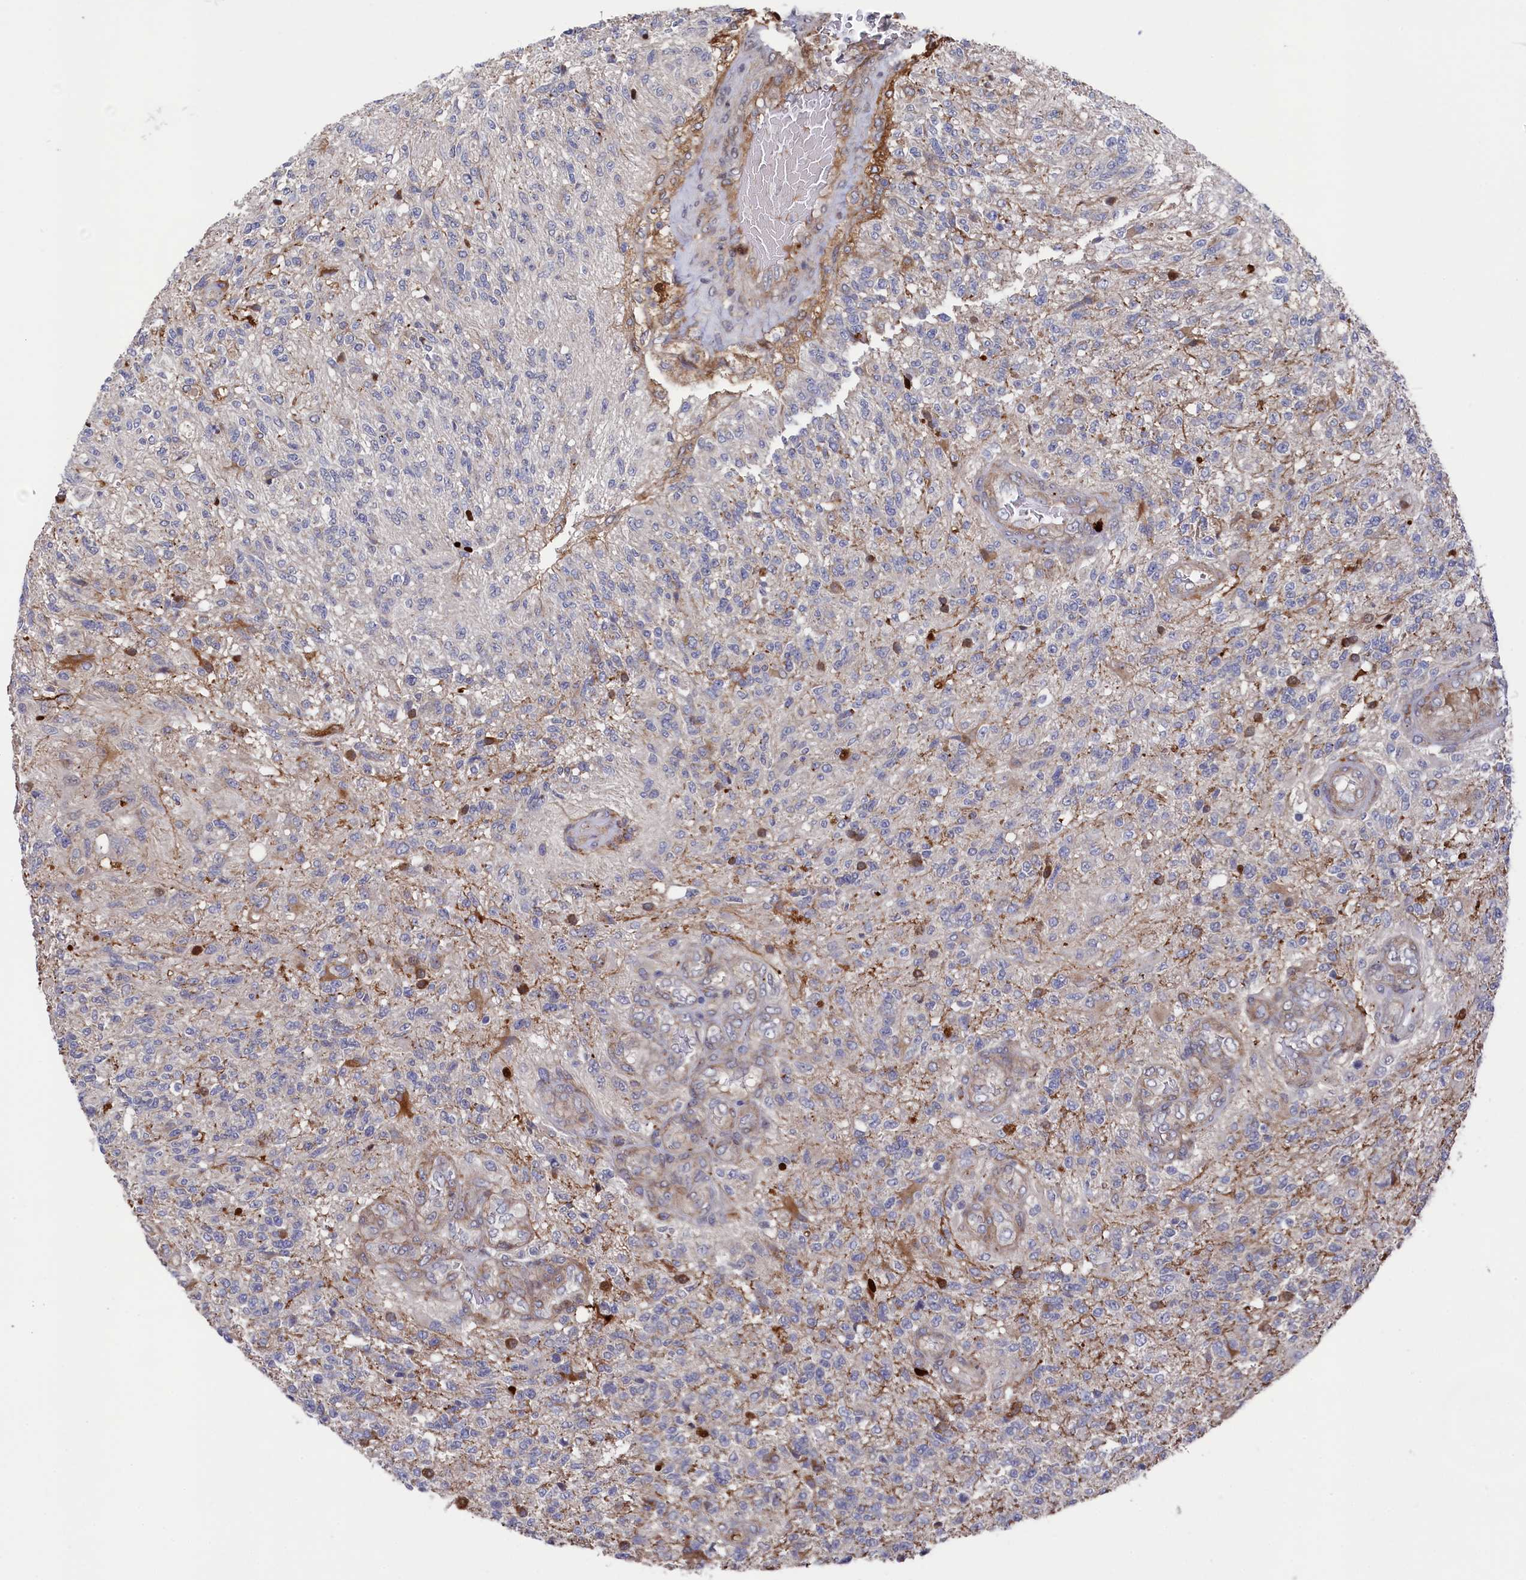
{"staining": {"intensity": "moderate", "quantity": "<25%", "location": "cytoplasmic/membranous"}, "tissue": "glioma", "cell_type": "Tumor cells", "image_type": "cancer", "snomed": [{"axis": "morphology", "description": "Glioma, malignant, High grade"}, {"axis": "topography", "description": "Brain"}], "caption": "Protein analysis of glioma tissue demonstrates moderate cytoplasmic/membranous staining in approximately <25% of tumor cells.", "gene": "ZNF891", "patient": {"sex": "male", "age": 56}}